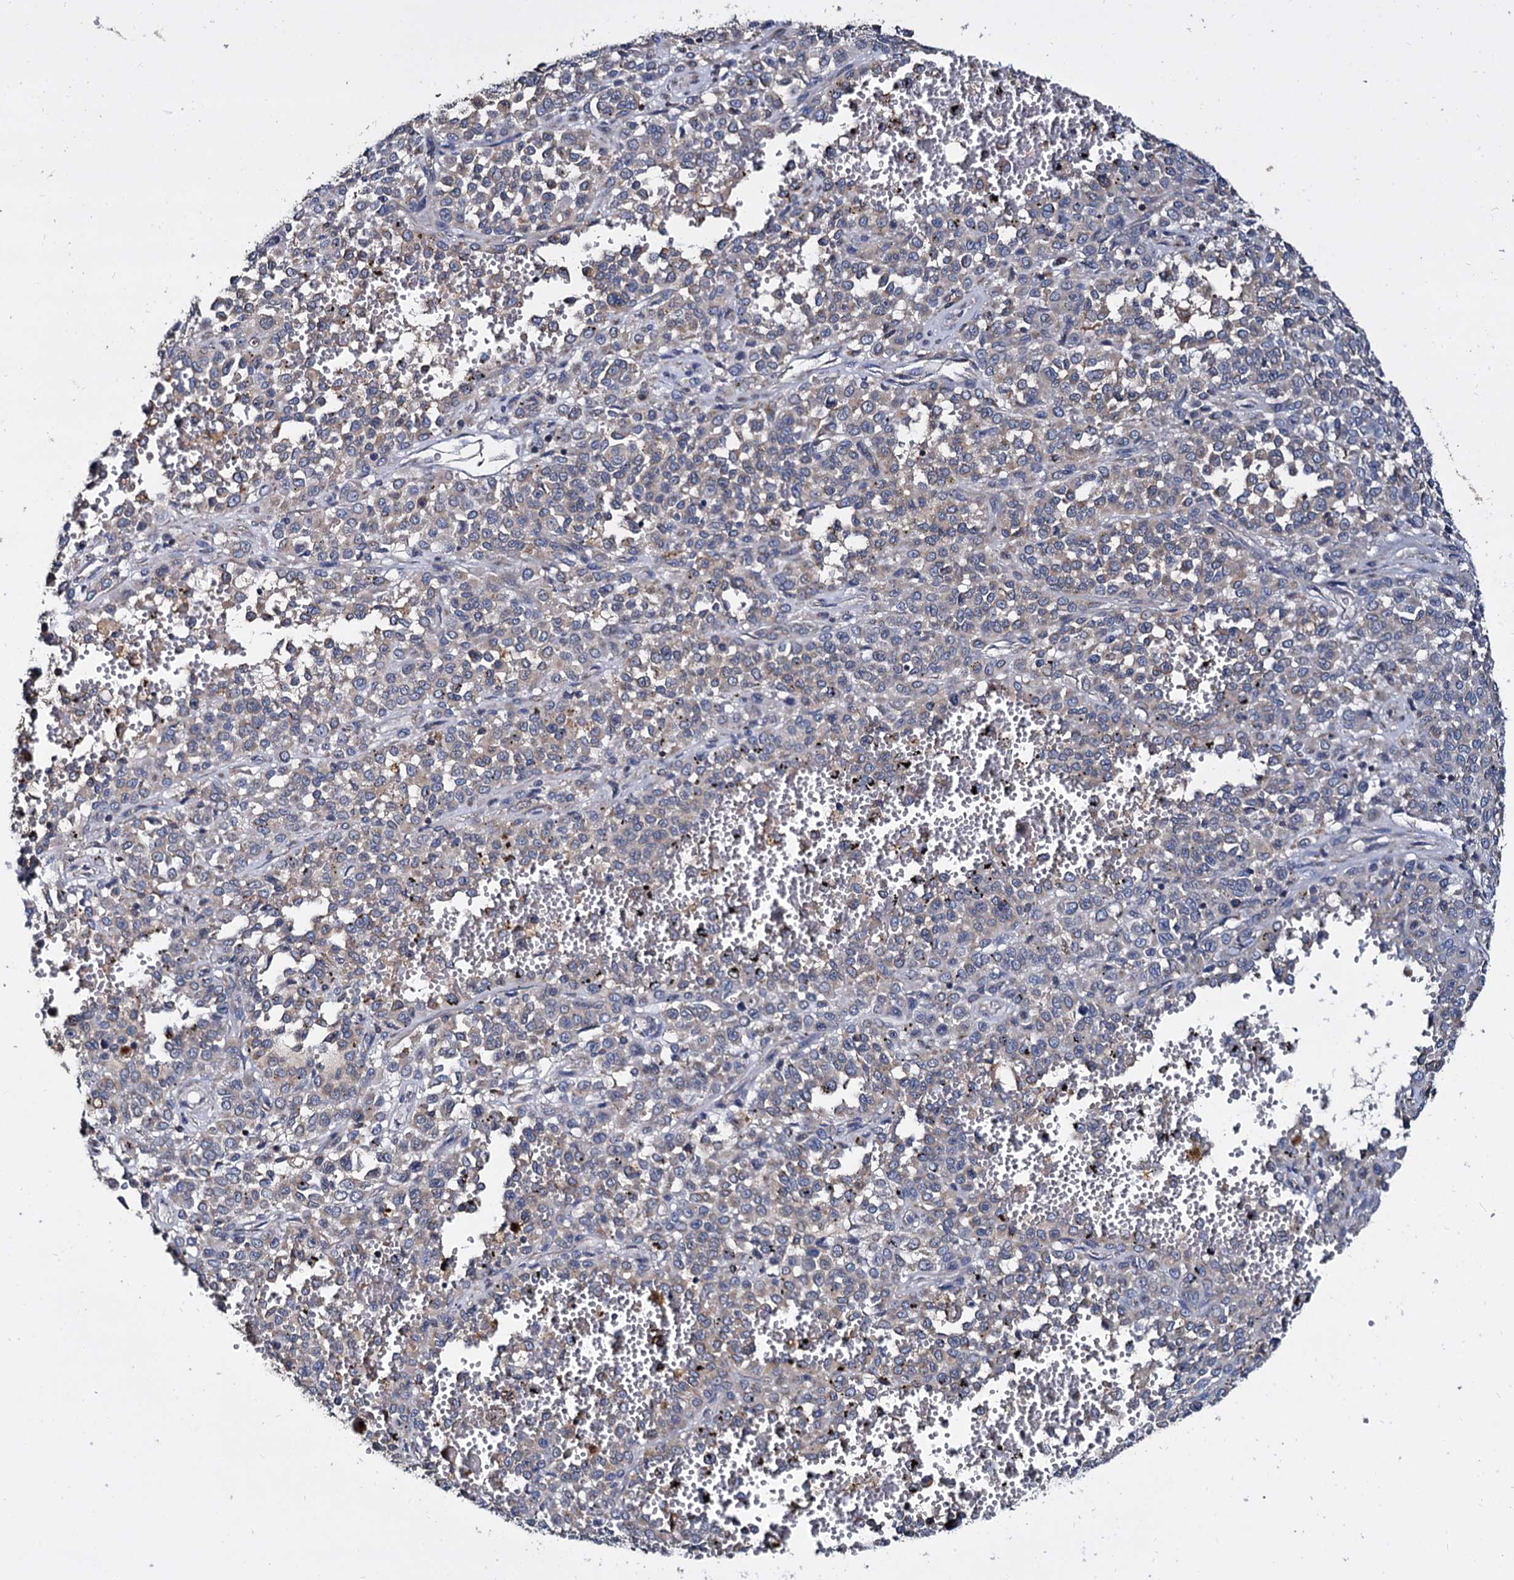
{"staining": {"intensity": "weak", "quantity": "<25%", "location": "cytoplasmic/membranous"}, "tissue": "melanoma", "cell_type": "Tumor cells", "image_type": "cancer", "snomed": [{"axis": "morphology", "description": "Malignant melanoma, Metastatic site"}, {"axis": "topography", "description": "Pancreas"}], "caption": "Tumor cells are negative for protein expression in human melanoma.", "gene": "ANKRD13A", "patient": {"sex": "female", "age": 30}}